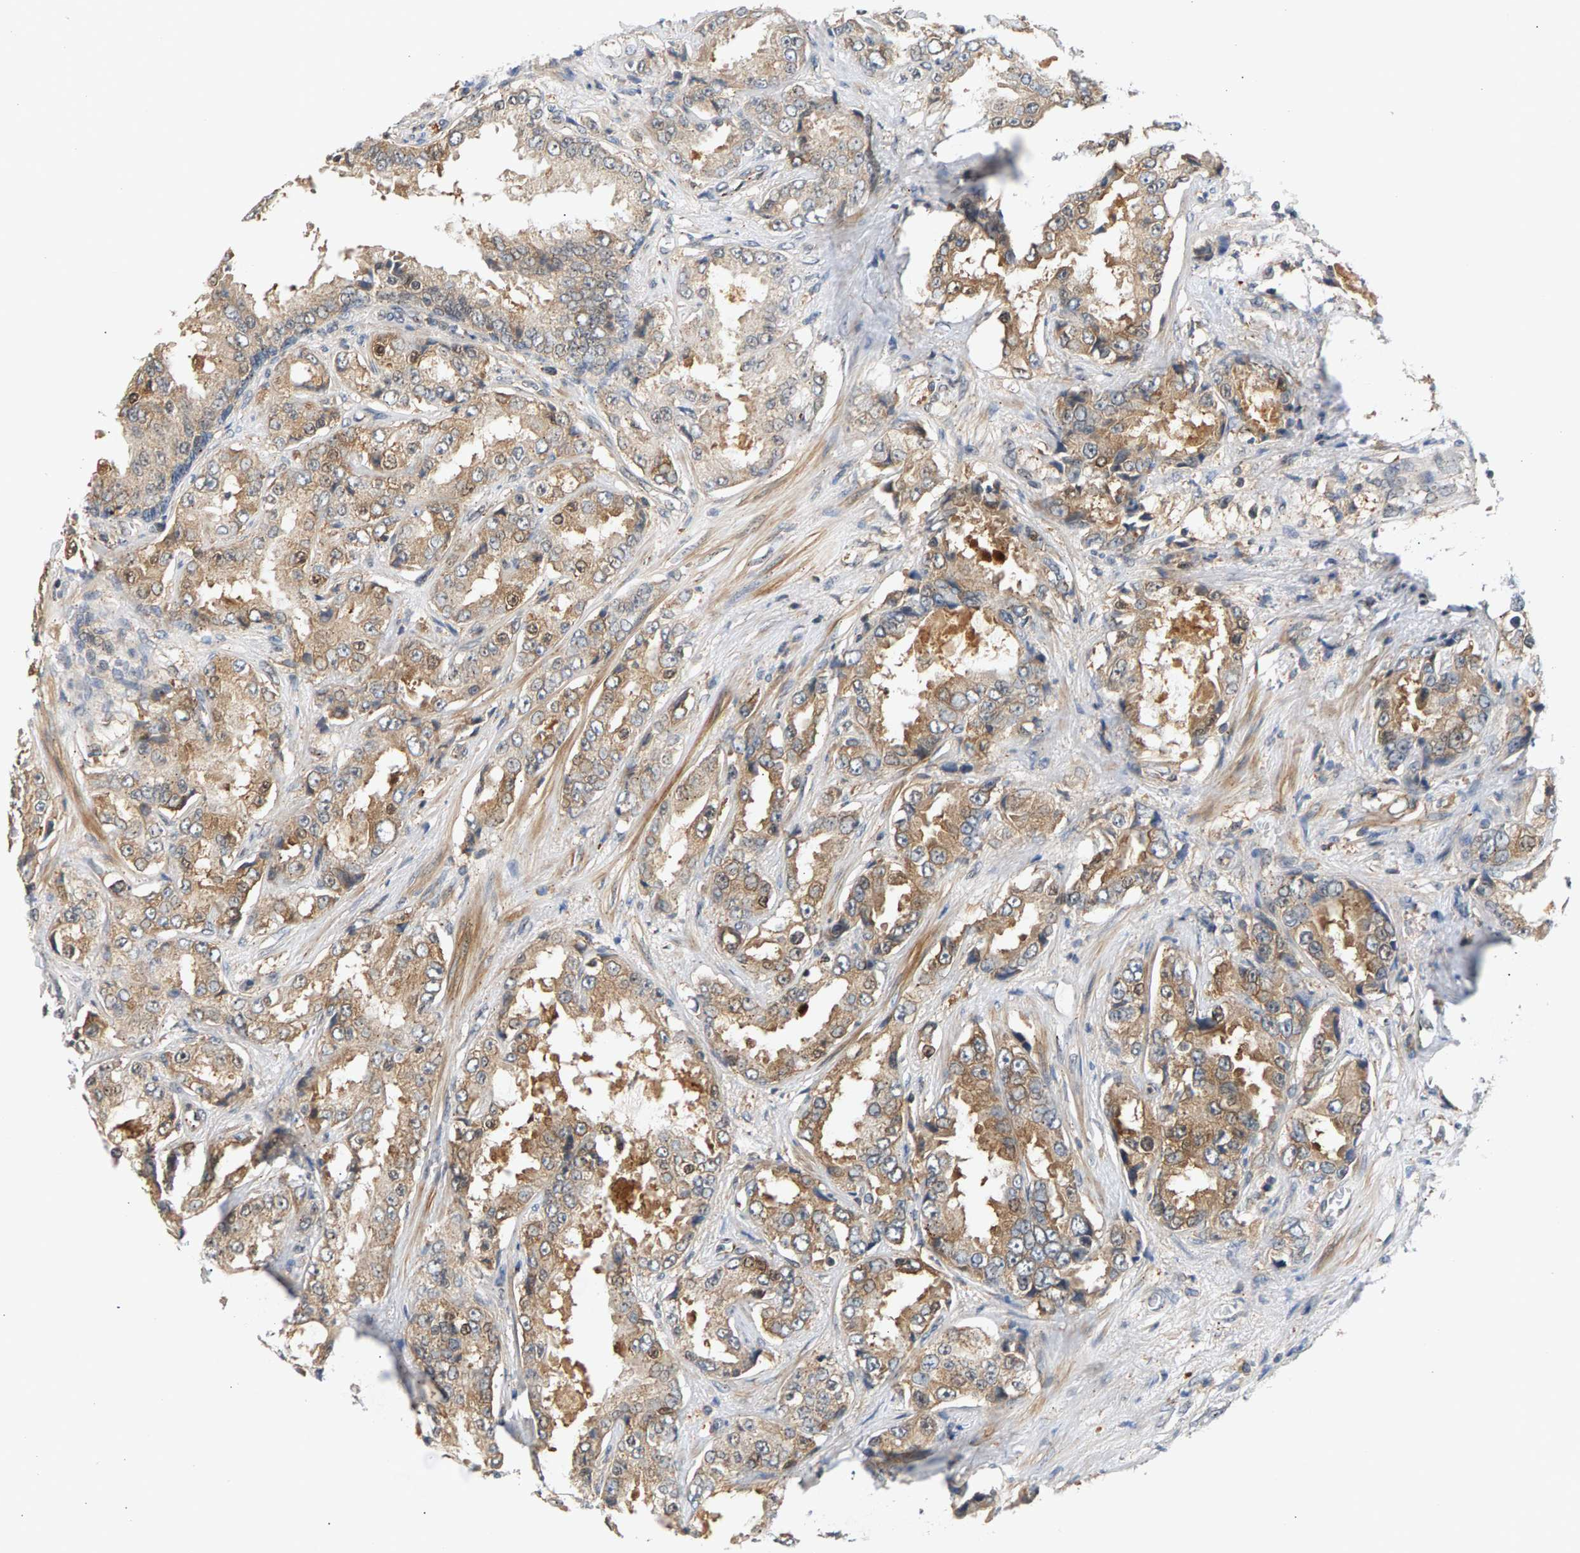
{"staining": {"intensity": "moderate", "quantity": ">75%", "location": "cytoplasmic/membranous"}, "tissue": "prostate cancer", "cell_type": "Tumor cells", "image_type": "cancer", "snomed": [{"axis": "morphology", "description": "Adenocarcinoma, High grade"}, {"axis": "topography", "description": "Prostate"}], "caption": "Approximately >75% of tumor cells in high-grade adenocarcinoma (prostate) exhibit moderate cytoplasmic/membranous protein positivity as visualized by brown immunohistochemical staining.", "gene": "MAP2K5", "patient": {"sex": "male", "age": 73}}